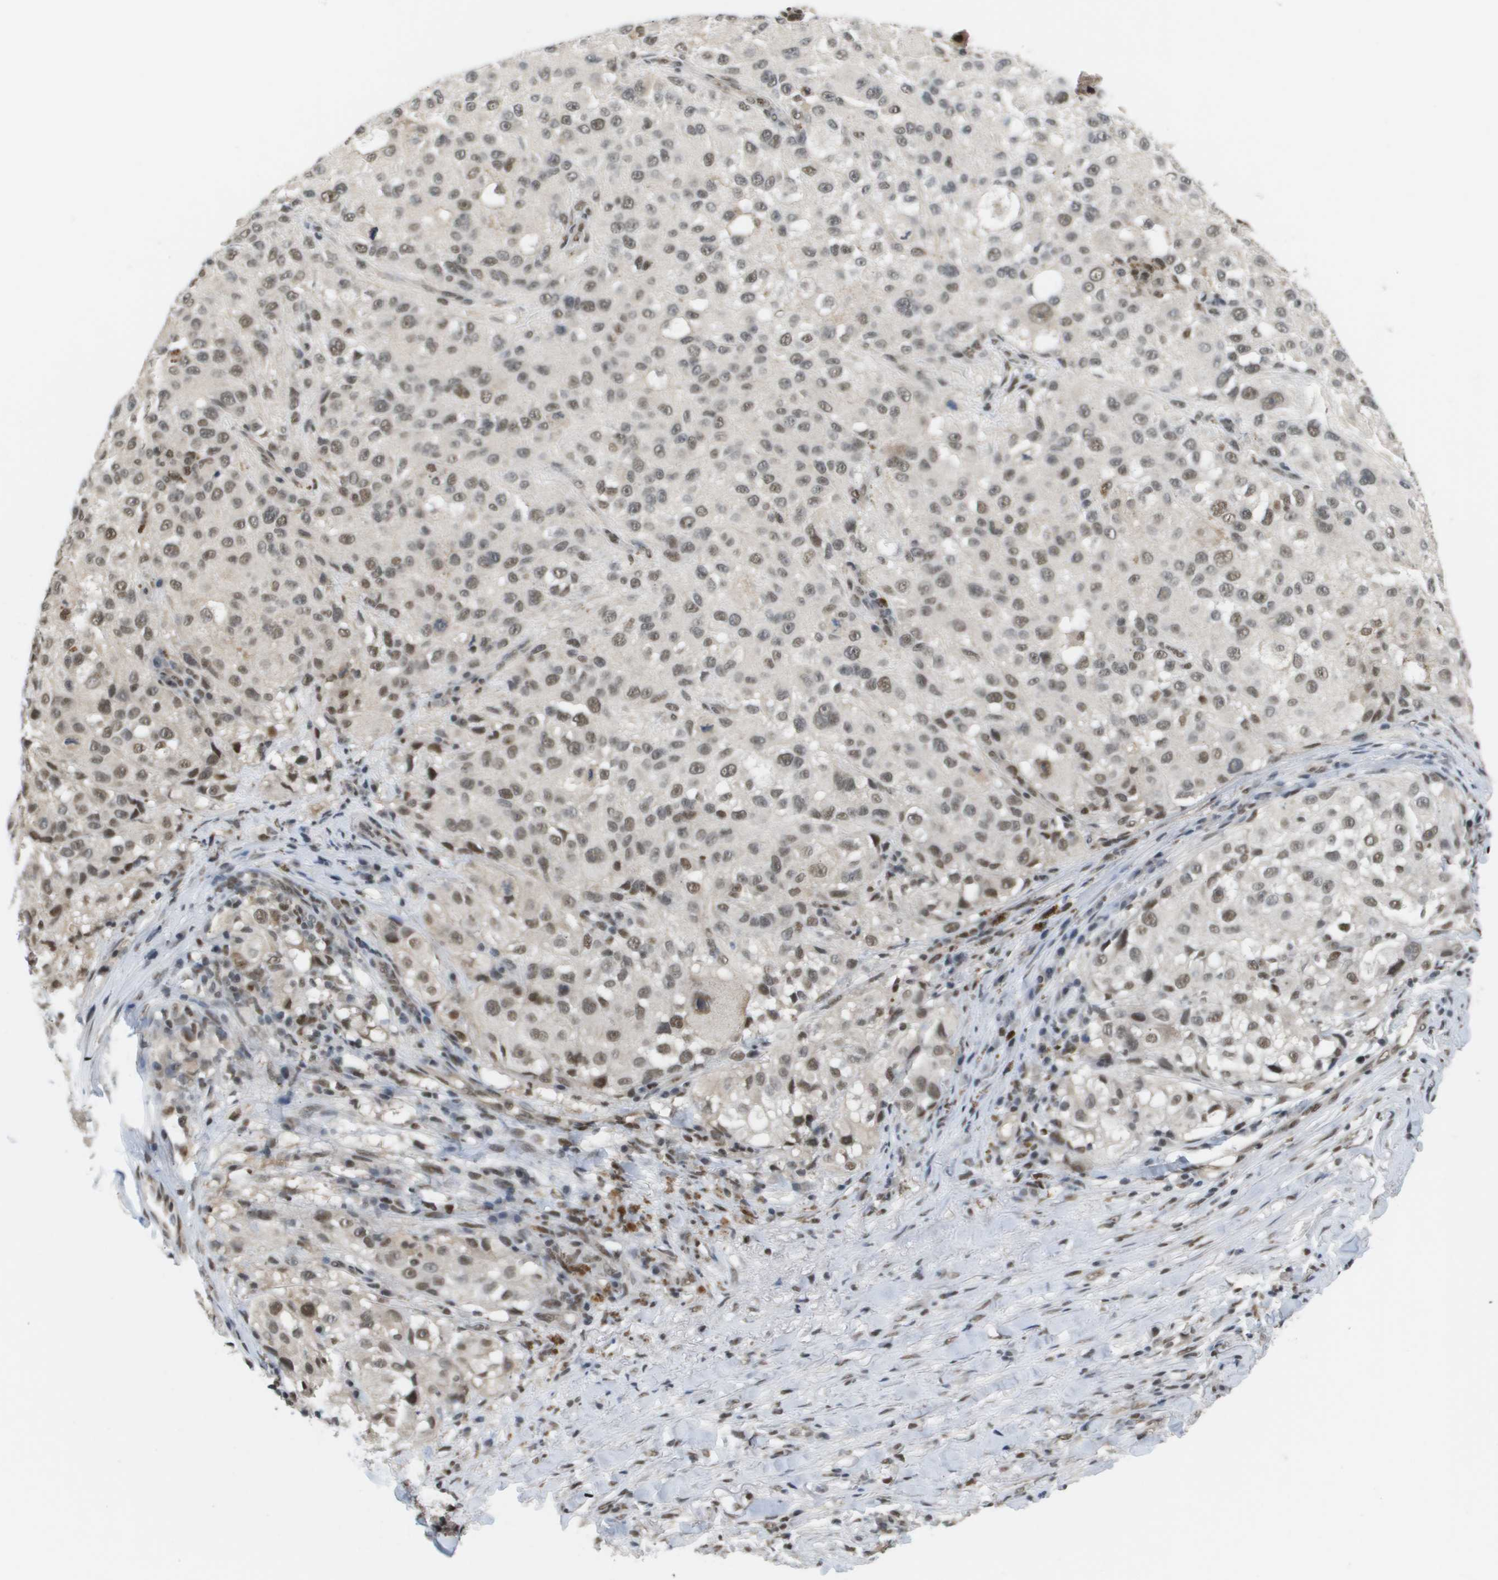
{"staining": {"intensity": "moderate", "quantity": "25%-75%", "location": "nuclear"}, "tissue": "melanoma", "cell_type": "Tumor cells", "image_type": "cancer", "snomed": [{"axis": "morphology", "description": "Necrosis, NOS"}, {"axis": "morphology", "description": "Malignant melanoma, NOS"}, {"axis": "topography", "description": "Skin"}], "caption": "A brown stain shows moderate nuclear expression of a protein in malignant melanoma tumor cells.", "gene": "ISY1", "patient": {"sex": "female", "age": 87}}